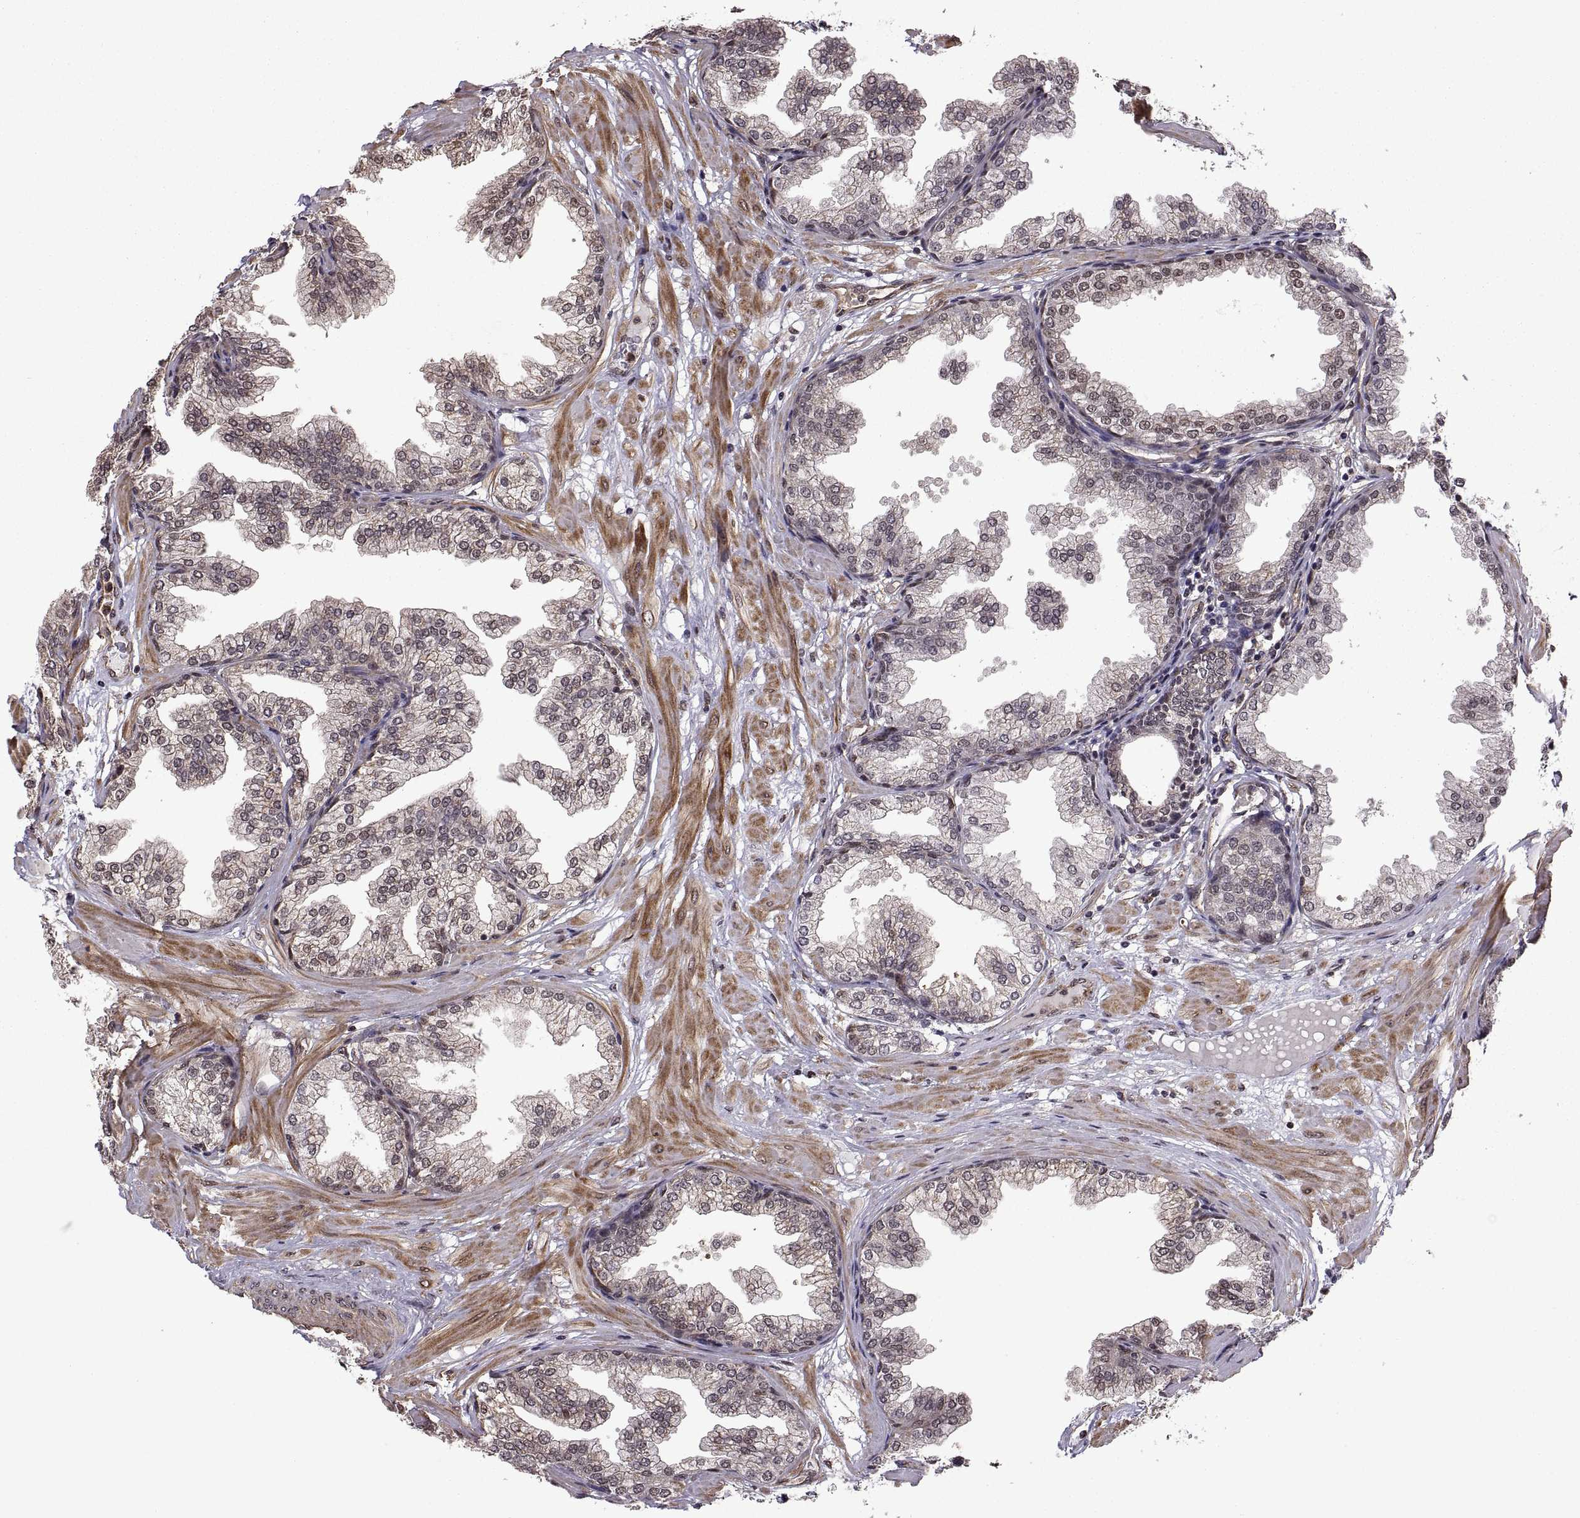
{"staining": {"intensity": "negative", "quantity": "none", "location": "none"}, "tissue": "prostate", "cell_type": "Glandular cells", "image_type": "normal", "snomed": [{"axis": "morphology", "description": "Normal tissue, NOS"}, {"axis": "topography", "description": "Prostate"}], "caption": "Prostate stained for a protein using IHC shows no staining glandular cells.", "gene": "ARRB1", "patient": {"sex": "male", "age": 37}}